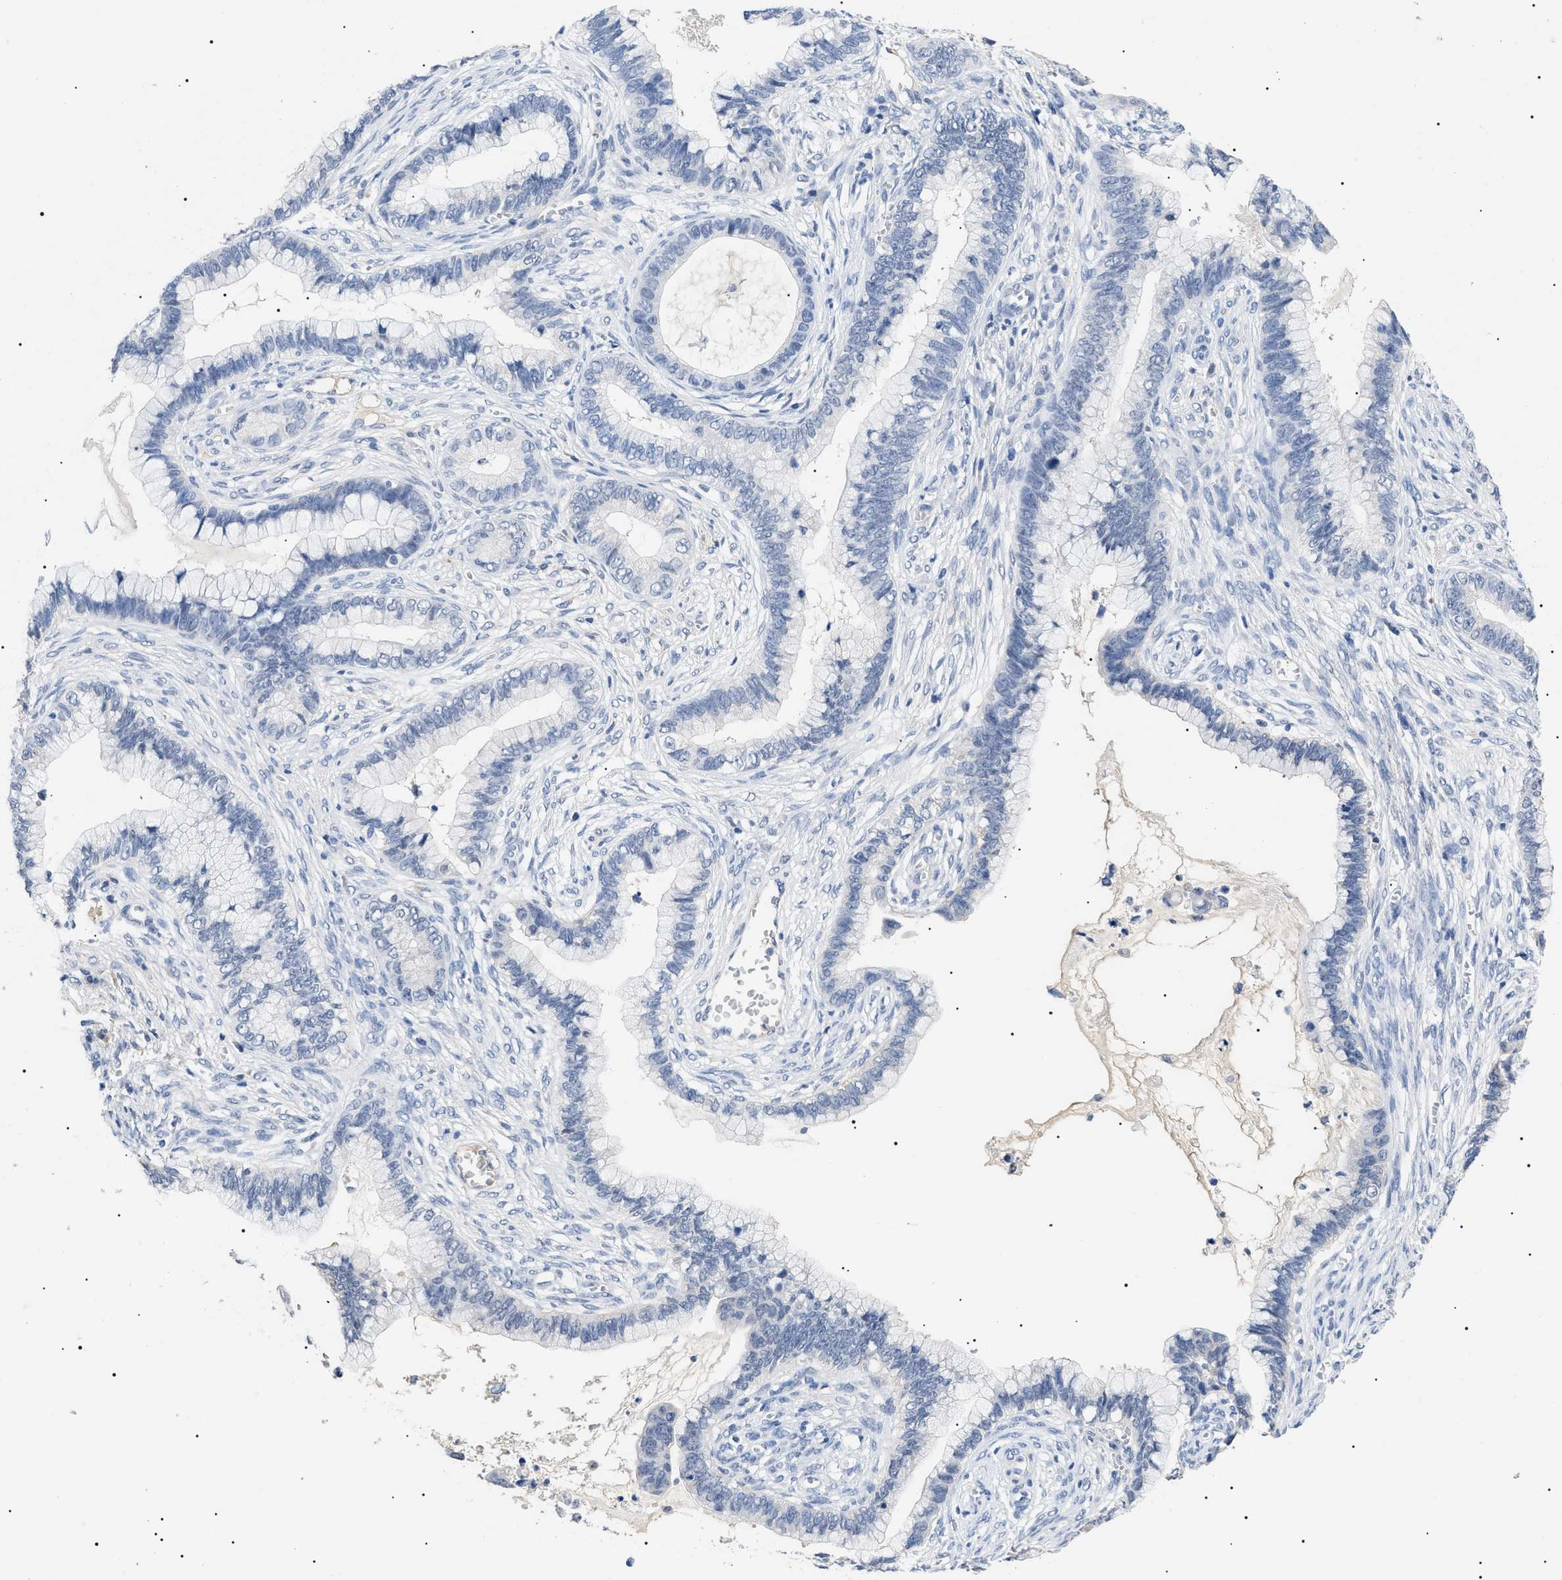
{"staining": {"intensity": "negative", "quantity": "none", "location": "none"}, "tissue": "cervical cancer", "cell_type": "Tumor cells", "image_type": "cancer", "snomed": [{"axis": "morphology", "description": "Adenocarcinoma, NOS"}, {"axis": "topography", "description": "Cervix"}], "caption": "The immunohistochemistry (IHC) photomicrograph has no significant staining in tumor cells of cervical cancer (adenocarcinoma) tissue.", "gene": "PRRT2", "patient": {"sex": "female", "age": 44}}